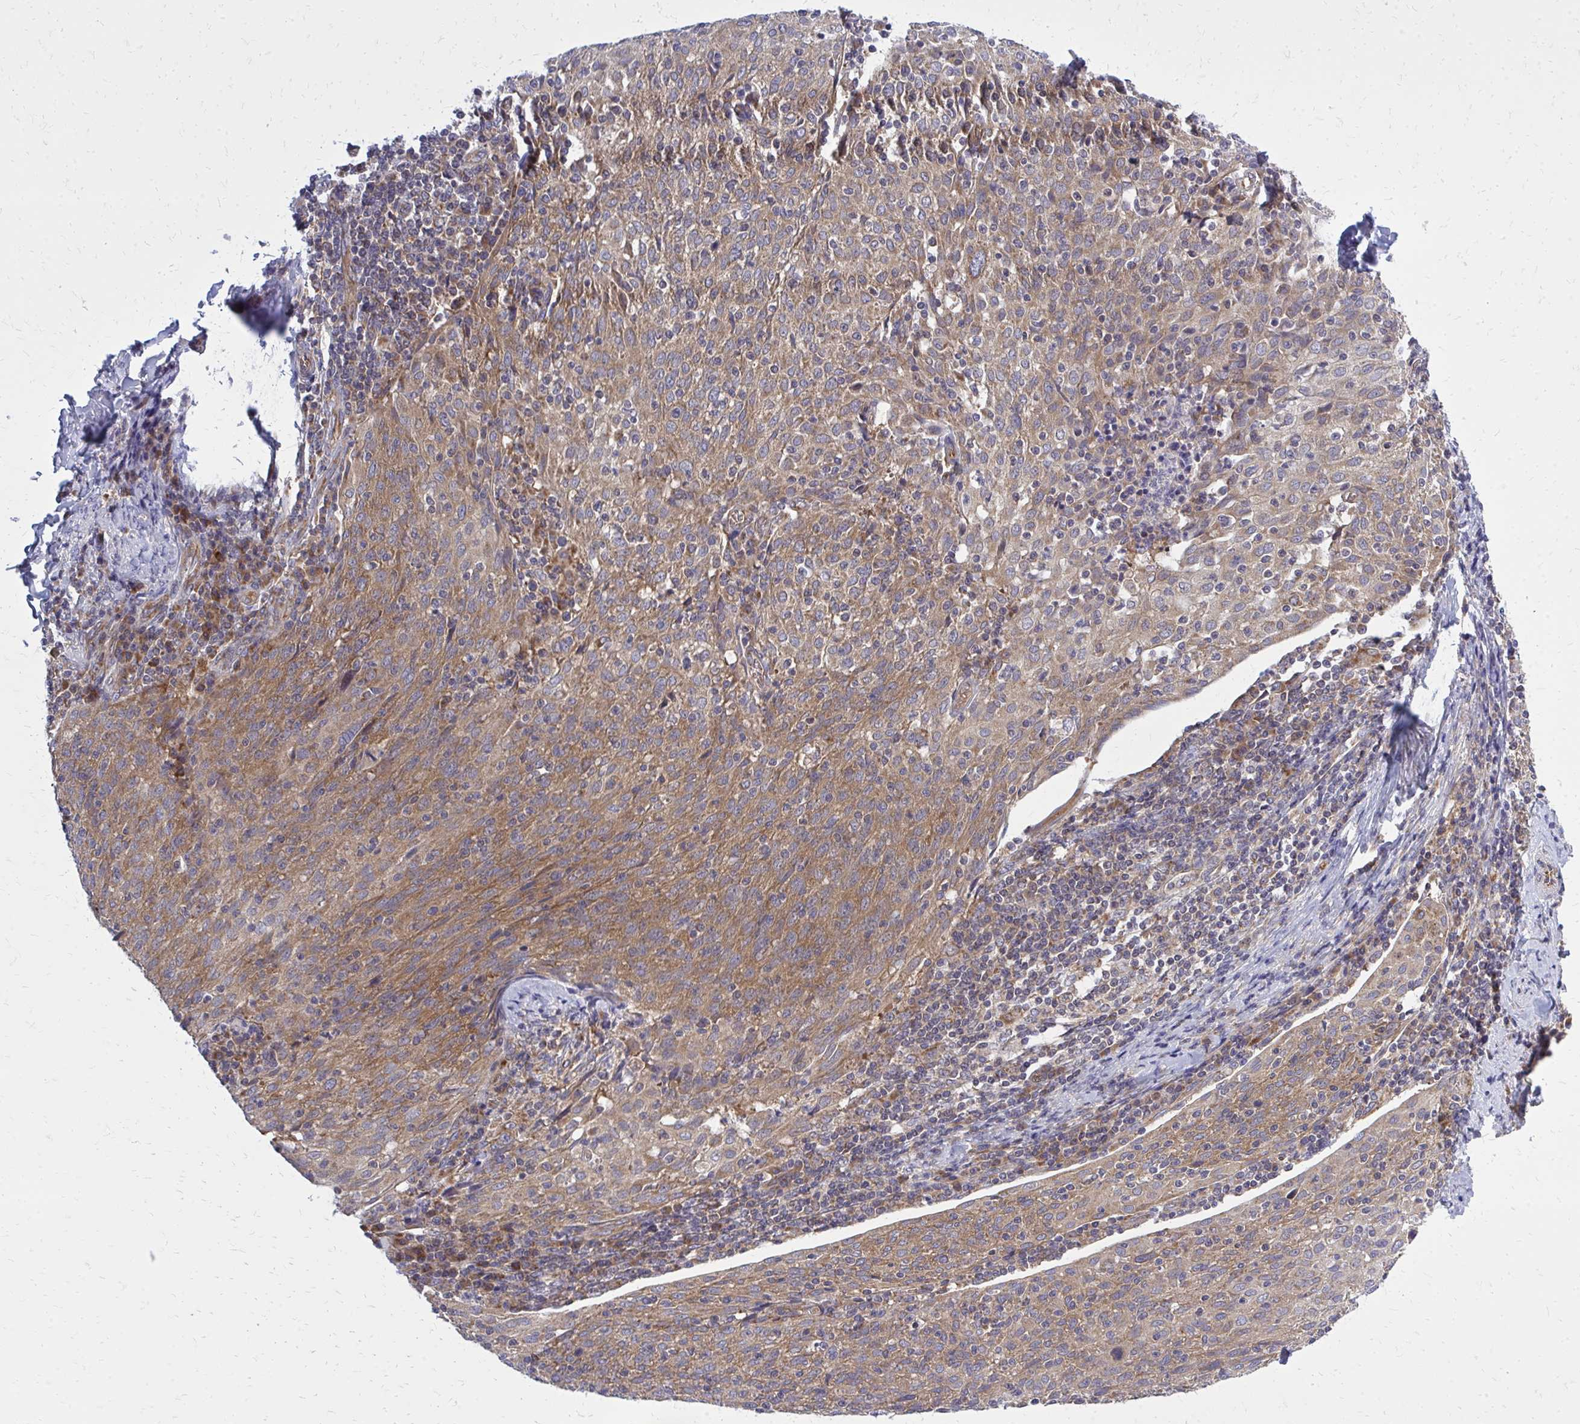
{"staining": {"intensity": "moderate", "quantity": ">75%", "location": "cytoplasmic/membranous"}, "tissue": "cervical cancer", "cell_type": "Tumor cells", "image_type": "cancer", "snomed": [{"axis": "morphology", "description": "Squamous cell carcinoma, NOS"}, {"axis": "topography", "description": "Cervix"}], "caption": "Cervical cancer stained with DAB (3,3'-diaminobenzidine) immunohistochemistry (IHC) displays medium levels of moderate cytoplasmic/membranous staining in about >75% of tumor cells.", "gene": "PDK4", "patient": {"sex": "female", "age": 52}}